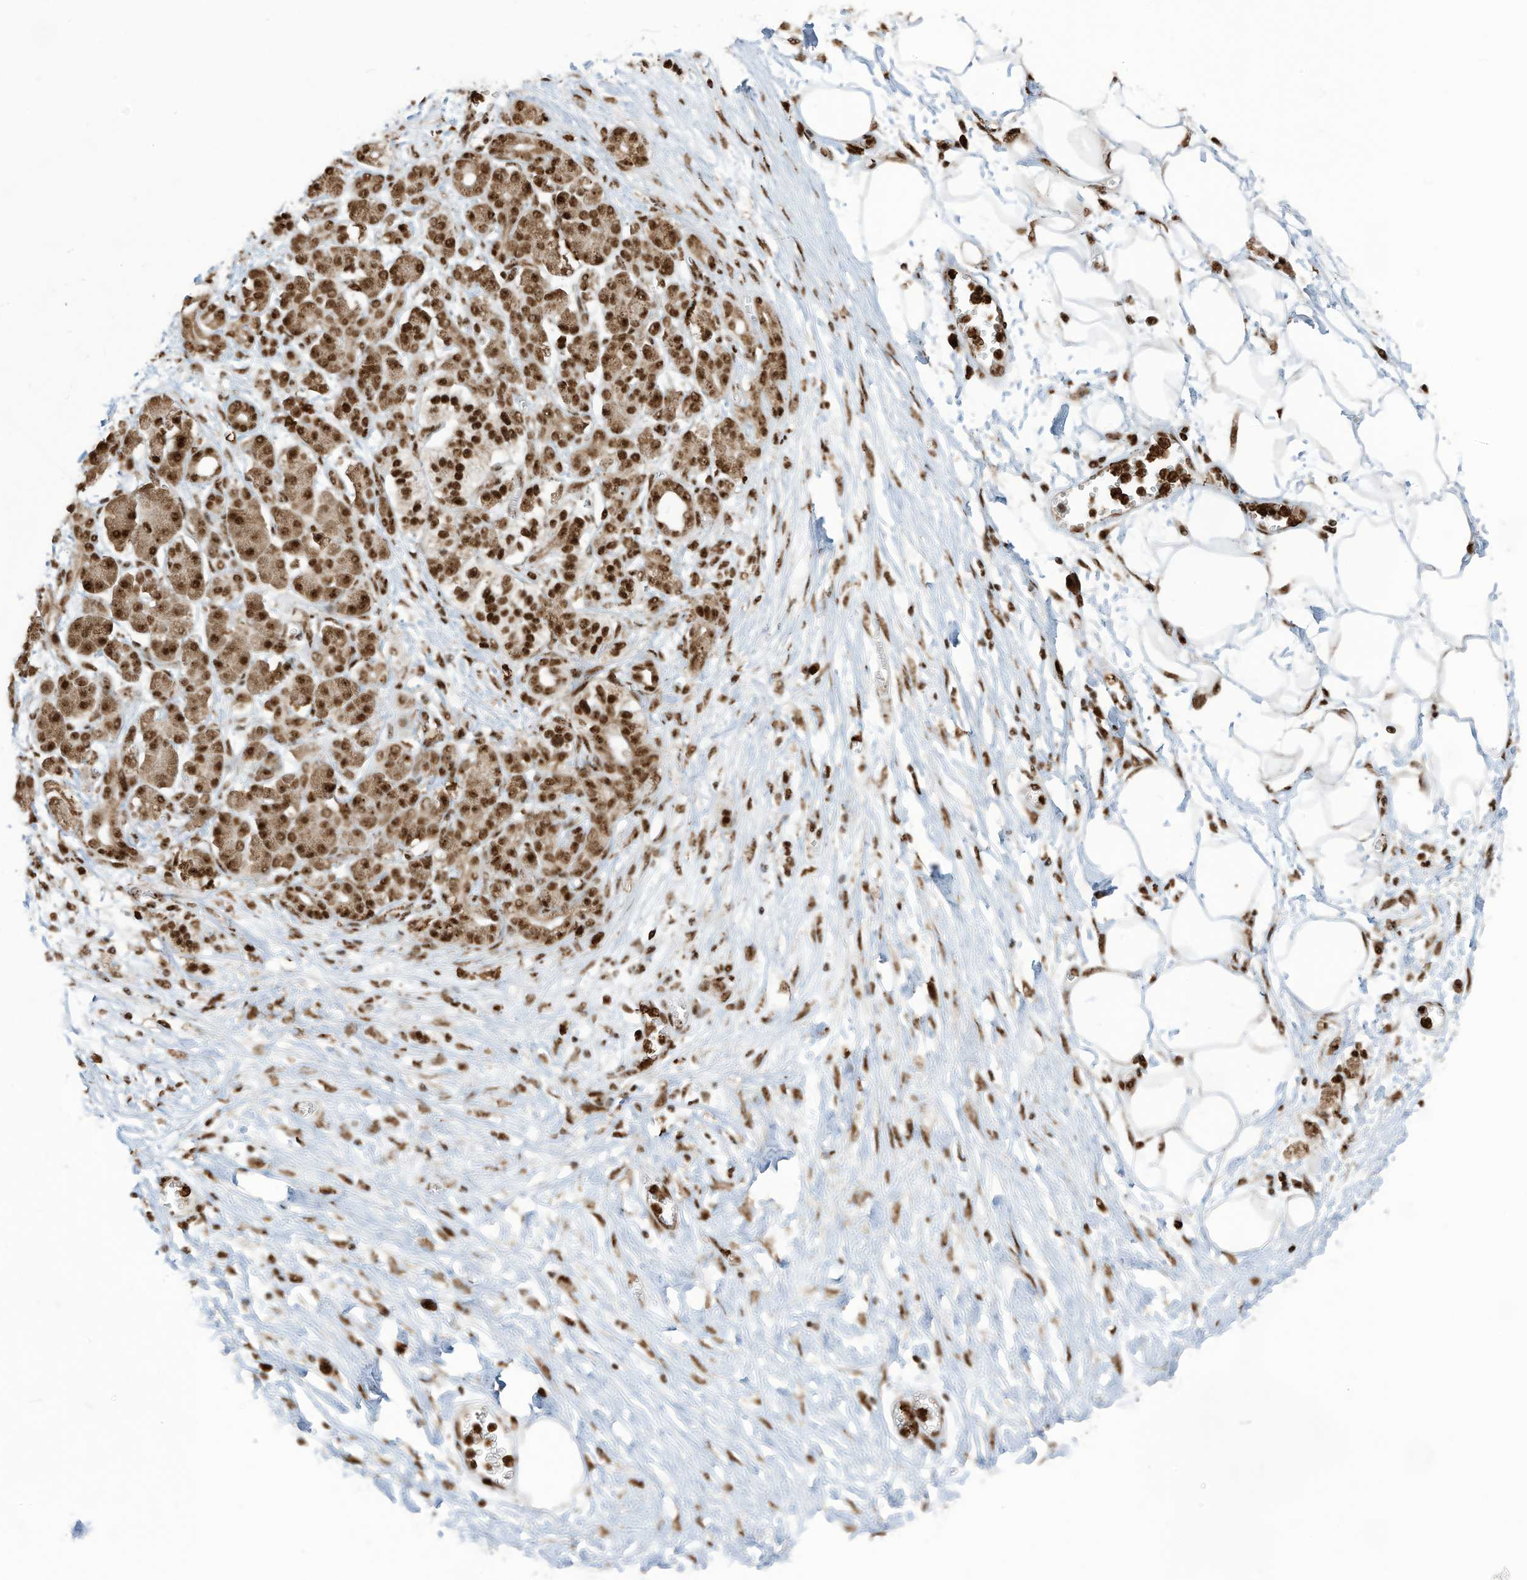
{"staining": {"intensity": "strong", "quantity": ">75%", "location": "nuclear"}, "tissue": "adipose tissue", "cell_type": "Adipocytes", "image_type": "normal", "snomed": [{"axis": "morphology", "description": "Normal tissue, NOS"}, {"axis": "morphology", "description": "Adenocarcinoma, NOS"}, {"axis": "topography", "description": "Pancreas"}, {"axis": "topography", "description": "Peripheral nerve tissue"}], "caption": "Human adipose tissue stained for a protein (brown) demonstrates strong nuclear positive staining in approximately >75% of adipocytes.", "gene": "LBH", "patient": {"sex": "male", "age": 59}}